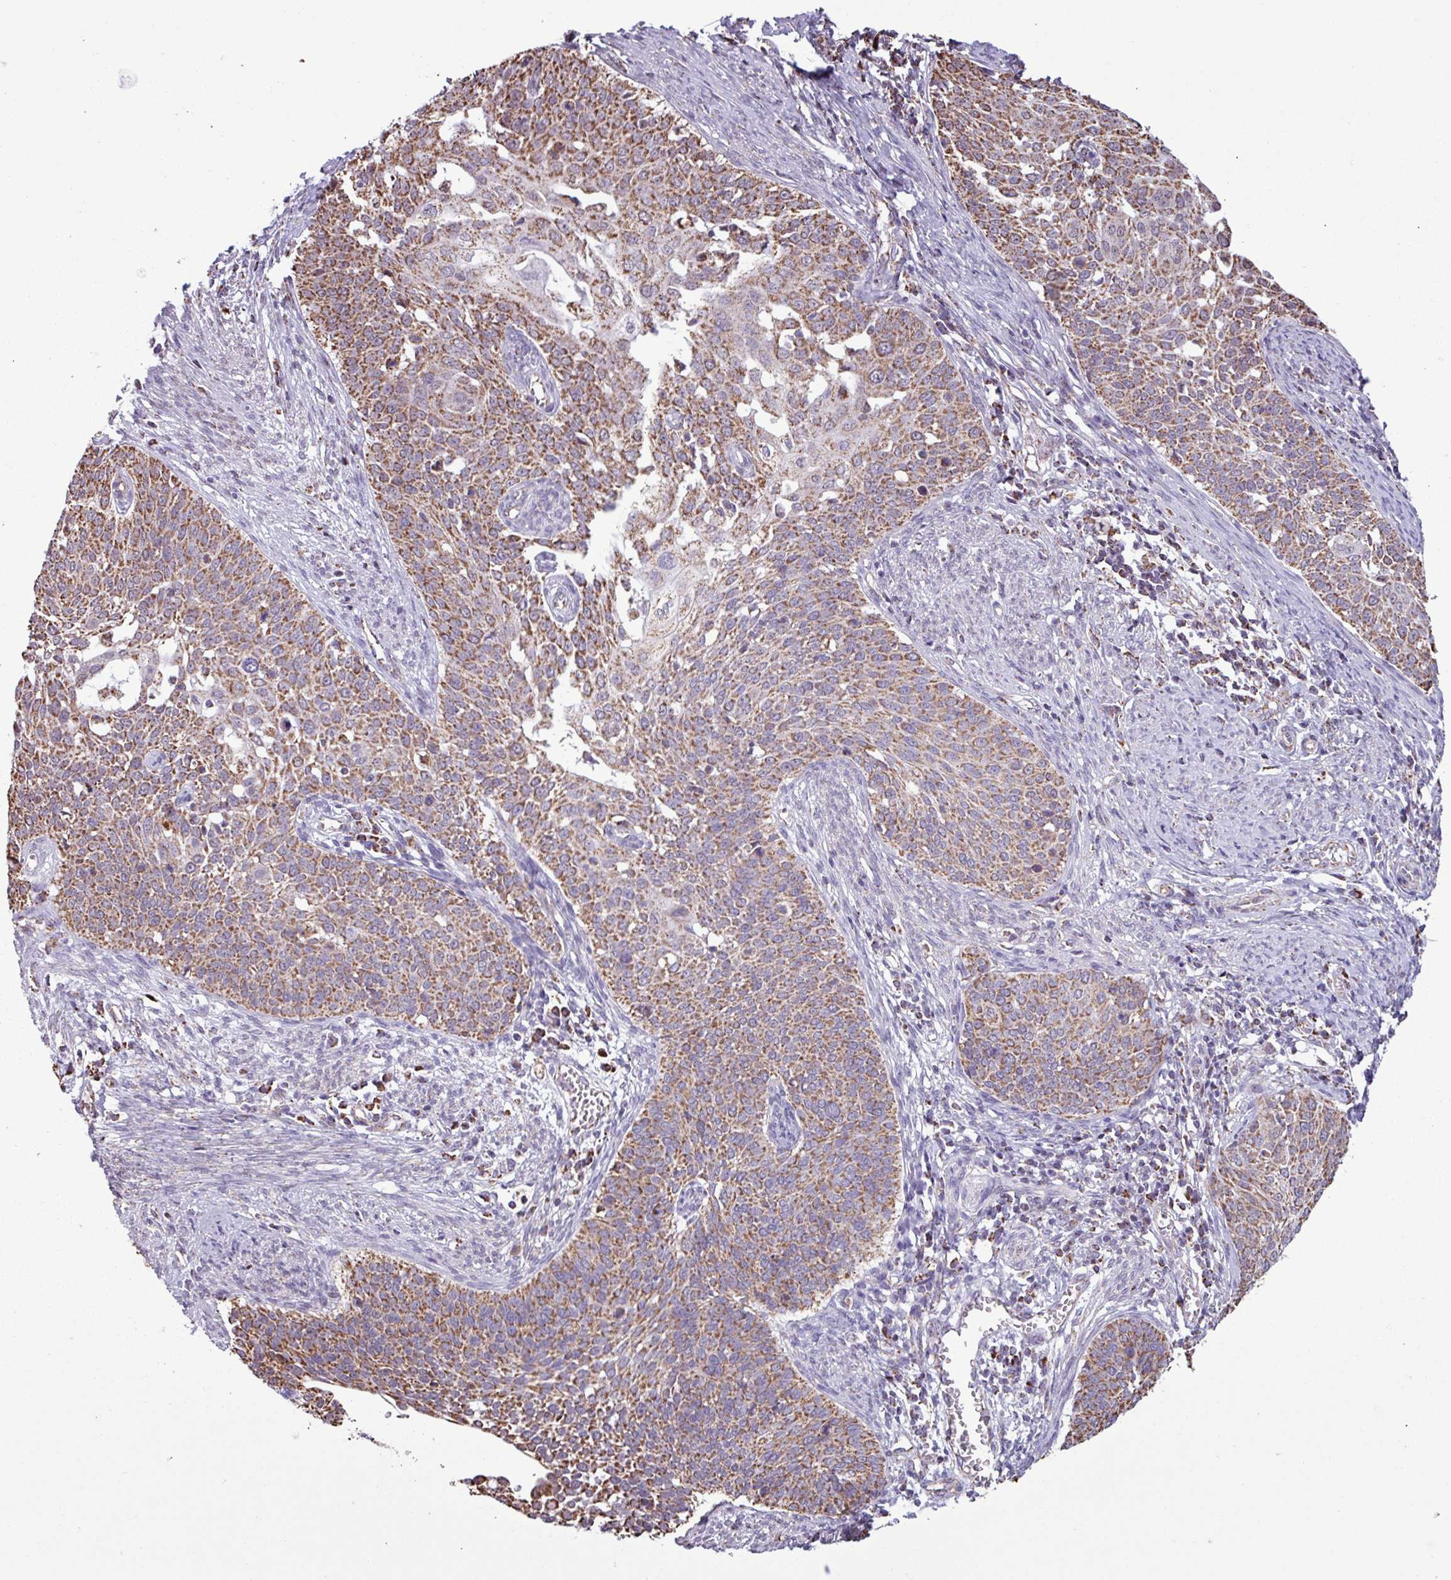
{"staining": {"intensity": "strong", "quantity": ">75%", "location": "cytoplasmic/membranous"}, "tissue": "cervical cancer", "cell_type": "Tumor cells", "image_type": "cancer", "snomed": [{"axis": "morphology", "description": "Squamous cell carcinoma, NOS"}, {"axis": "topography", "description": "Cervix"}], "caption": "Cervical cancer tissue shows strong cytoplasmic/membranous expression in approximately >75% of tumor cells, visualized by immunohistochemistry. The staining was performed using DAB (3,3'-diaminobenzidine), with brown indicating positive protein expression. Nuclei are stained blue with hematoxylin.", "gene": "ALG8", "patient": {"sex": "female", "age": 44}}